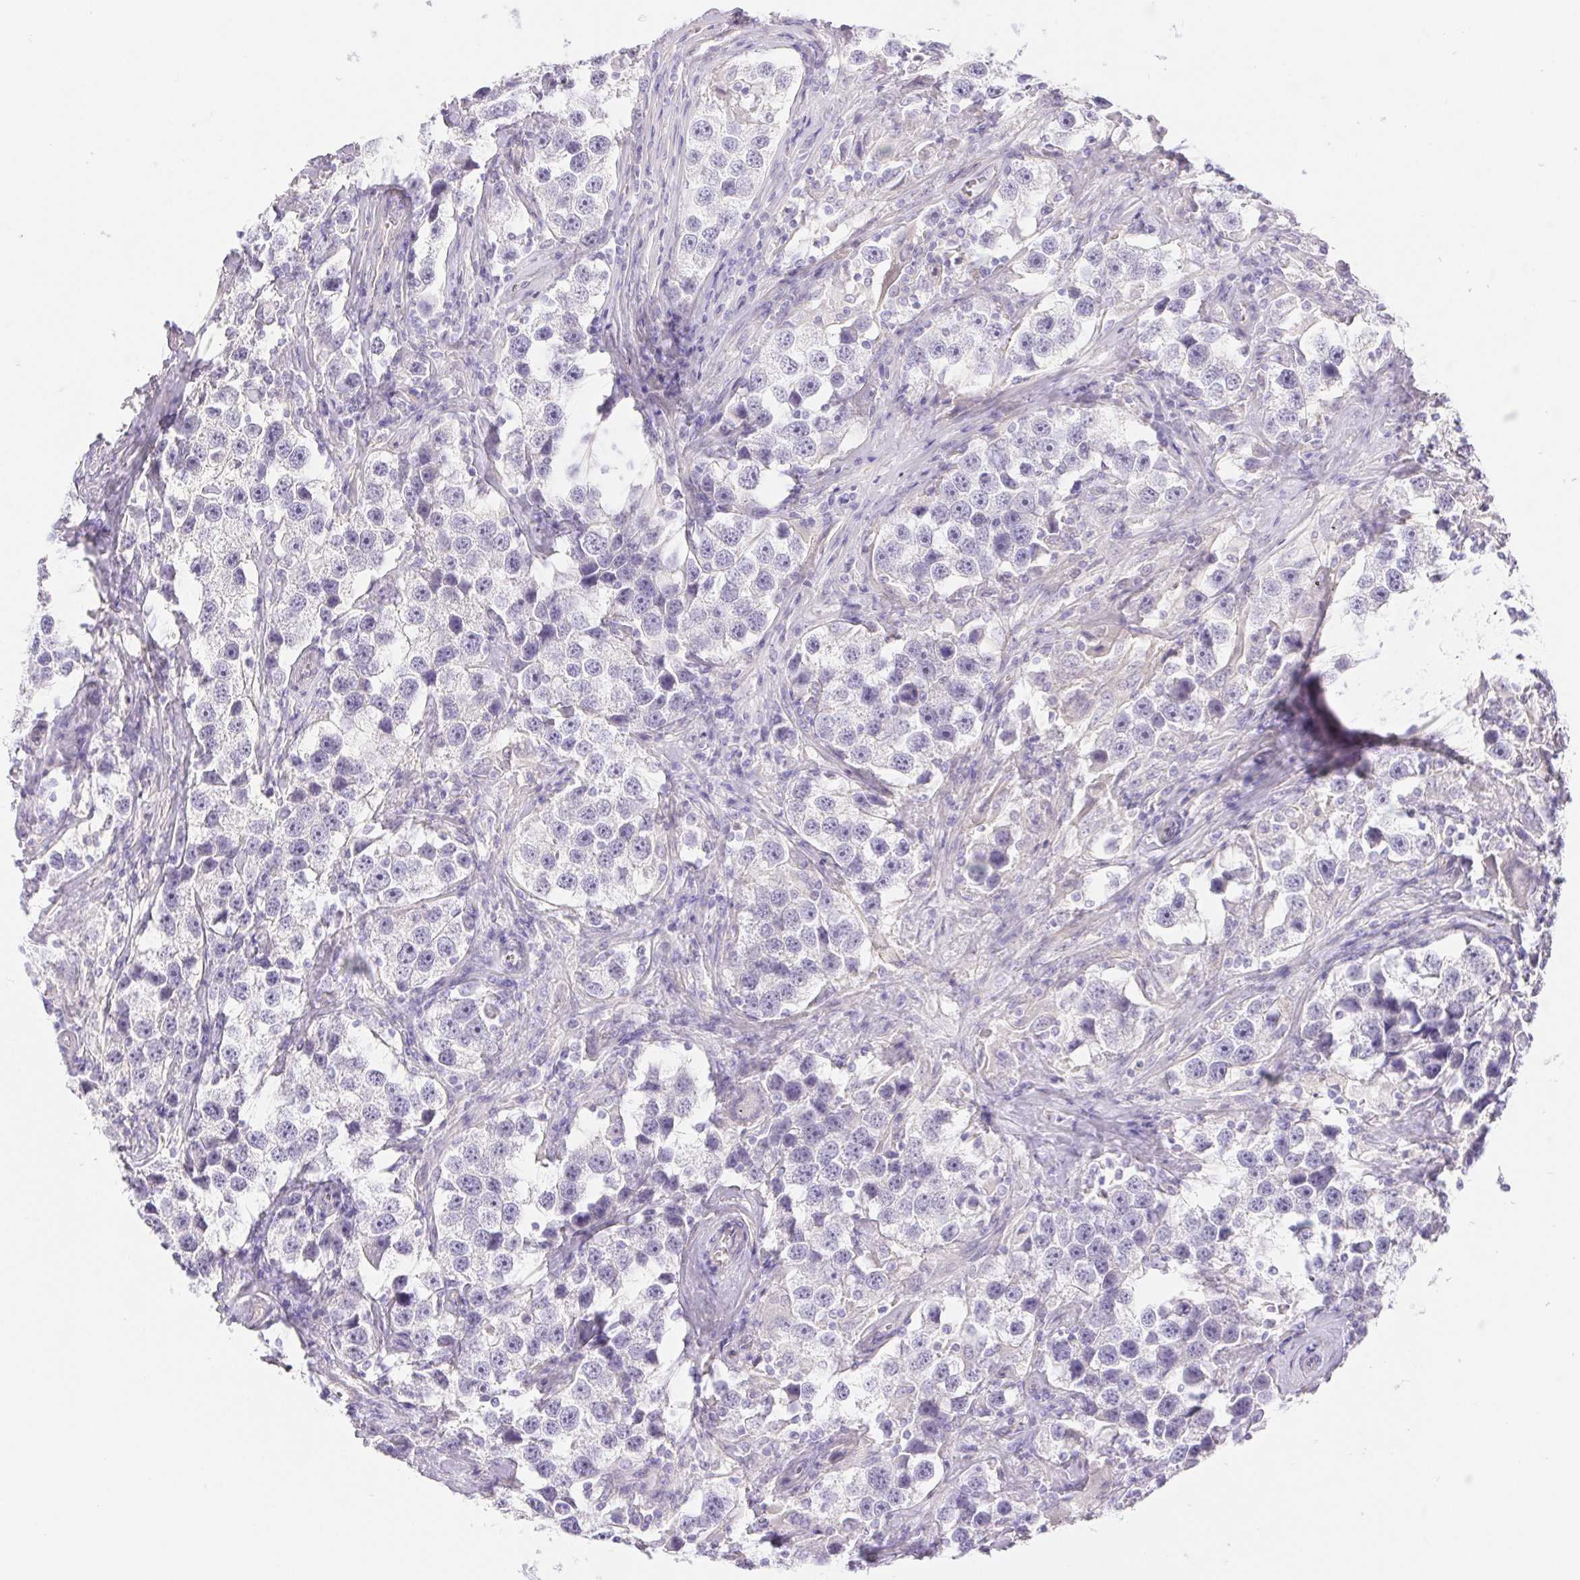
{"staining": {"intensity": "negative", "quantity": "none", "location": "none"}, "tissue": "testis cancer", "cell_type": "Tumor cells", "image_type": "cancer", "snomed": [{"axis": "morphology", "description": "Seminoma, NOS"}, {"axis": "topography", "description": "Testis"}], "caption": "Testis seminoma stained for a protein using immunohistochemistry (IHC) shows no positivity tumor cells.", "gene": "PNLIP", "patient": {"sex": "male", "age": 49}}